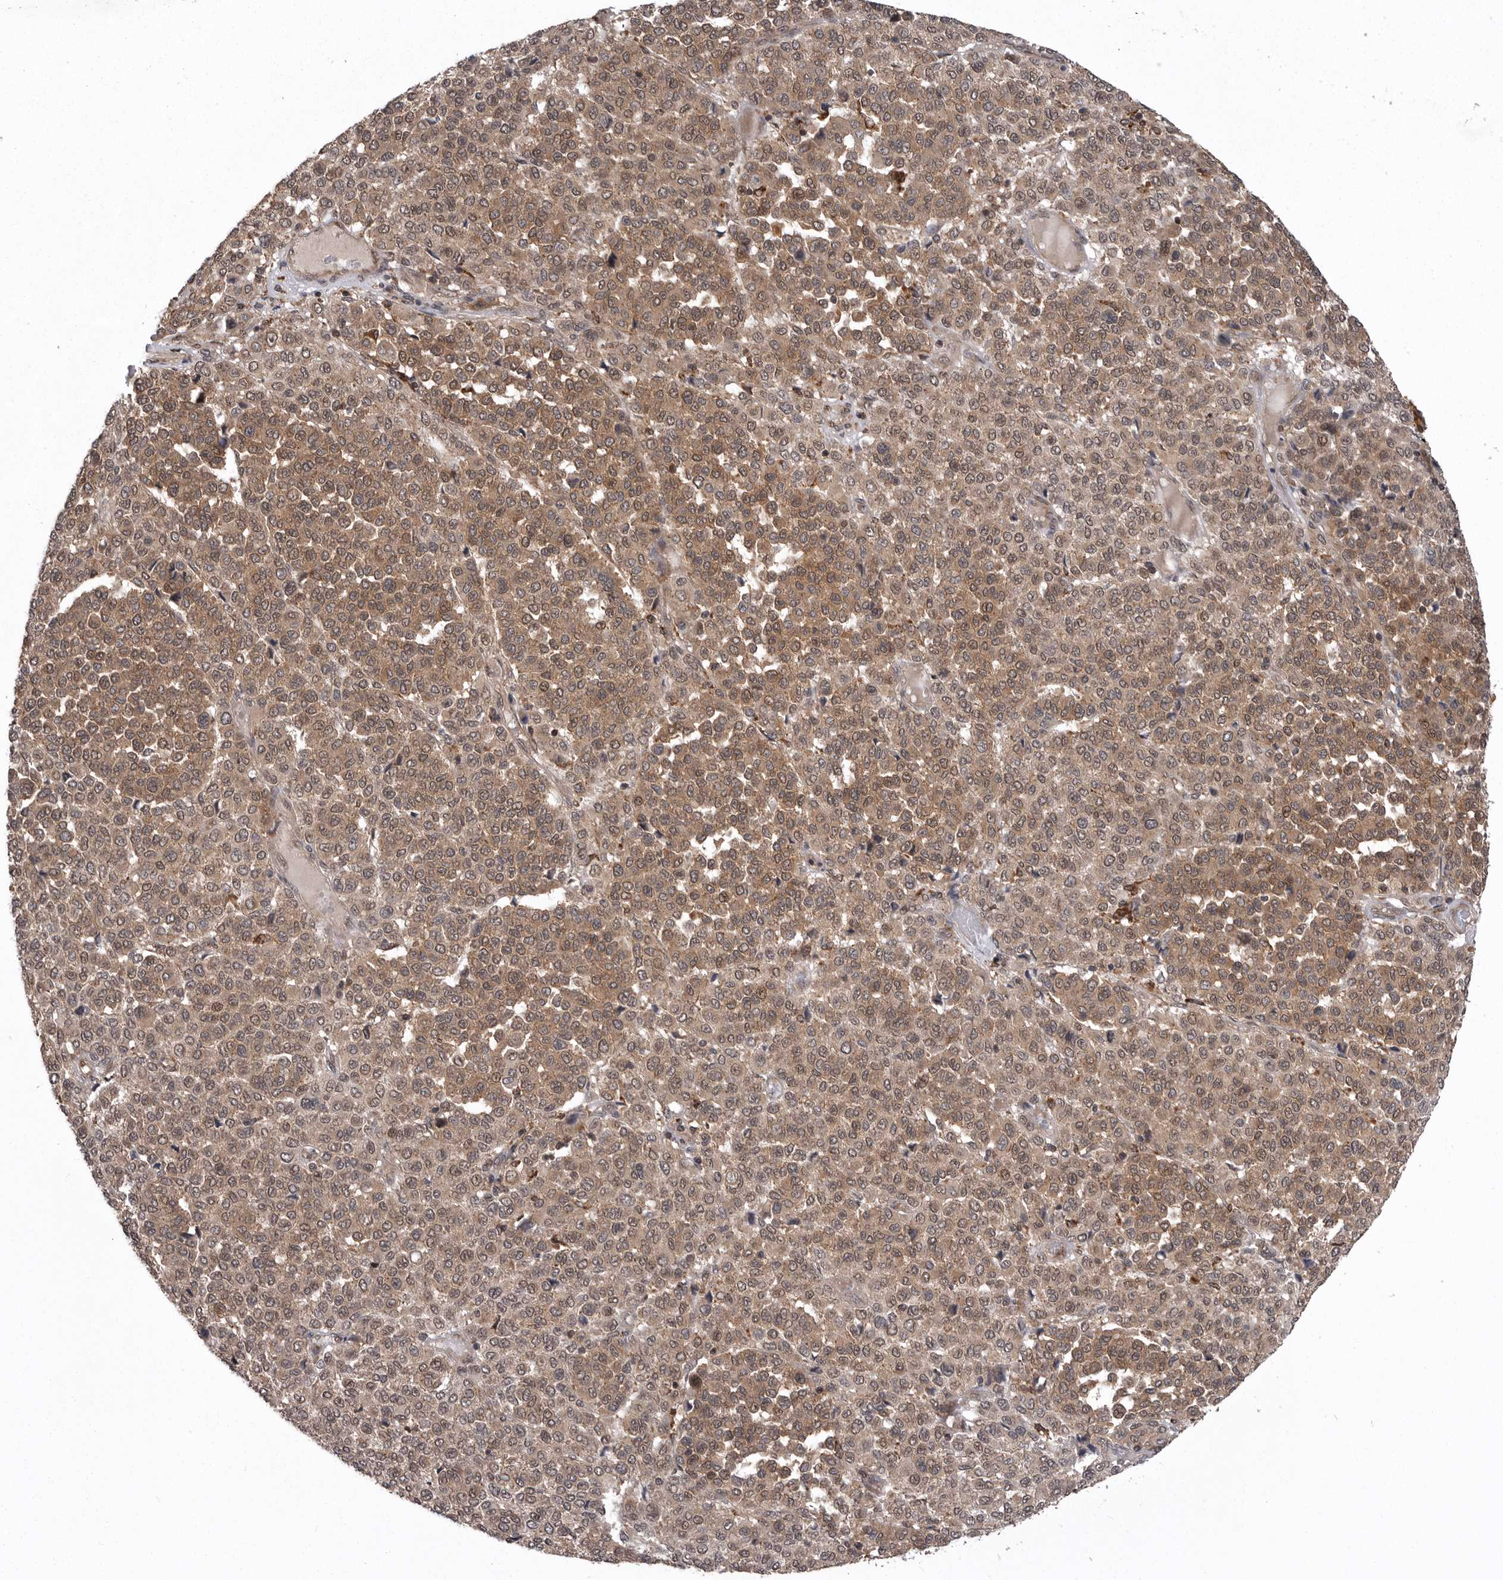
{"staining": {"intensity": "moderate", "quantity": ">75%", "location": "cytoplasmic/membranous,nuclear"}, "tissue": "melanoma", "cell_type": "Tumor cells", "image_type": "cancer", "snomed": [{"axis": "morphology", "description": "Malignant melanoma, Metastatic site"}, {"axis": "topography", "description": "Pancreas"}], "caption": "Protein analysis of melanoma tissue reveals moderate cytoplasmic/membranous and nuclear staining in about >75% of tumor cells.", "gene": "AOAH", "patient": {"sex": "female", "age": 30}}